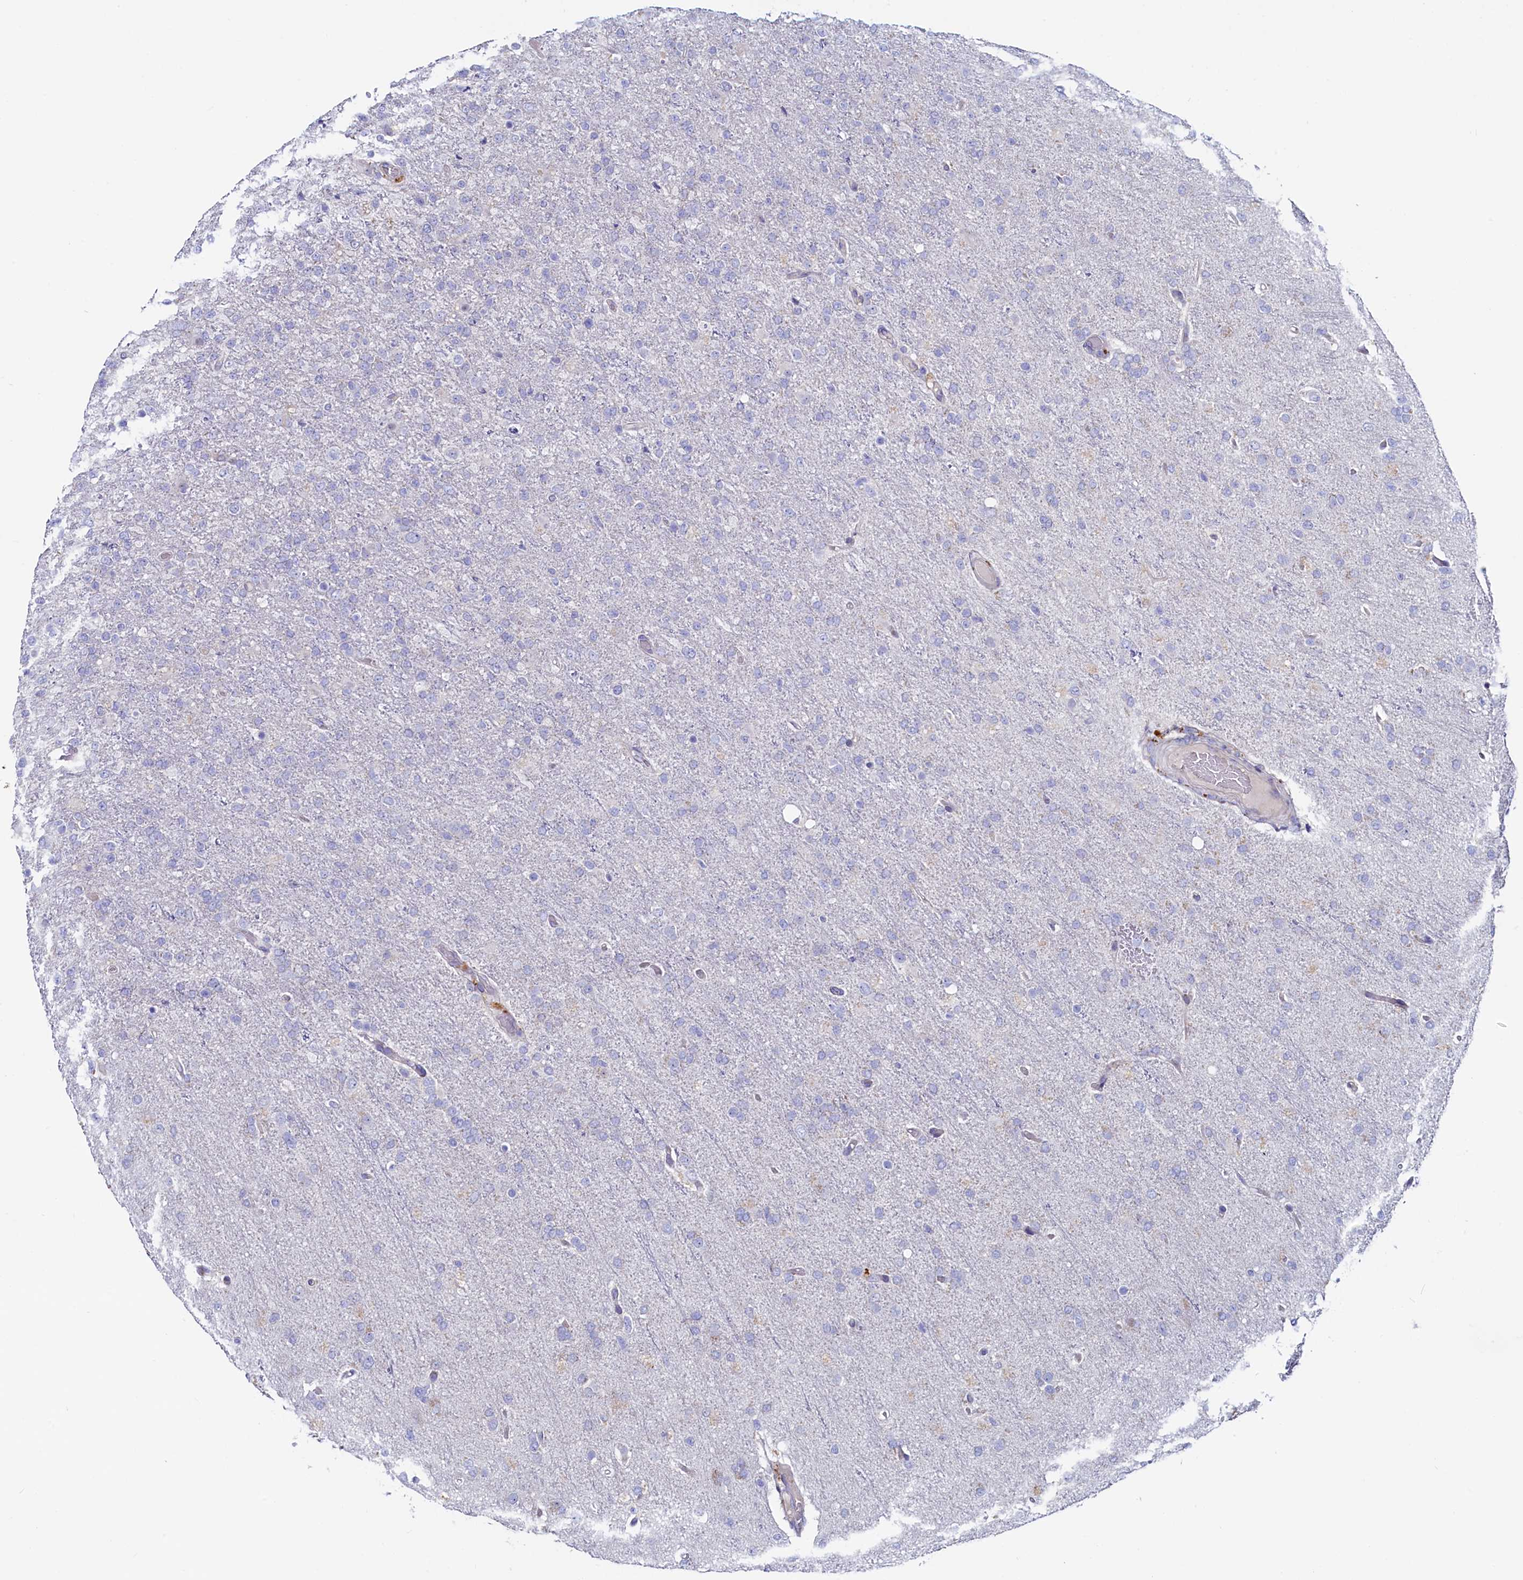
{"staining": {"intensity": "negative", "quantity": "none", "location": "none"}, "tissue": "glioma", "cell_type": "Tumor cells", "image_type": "cancer", "snomed": [{"axis": "morphology", "description": "Glioma, malignant, High grade"}, {"axis": "topography", "description": "Brain"}], "caption": "Immunohistochemistry photomicrograph of neoplastic tissue: glioma stained with DAB demonstrates no significant protein expression in tumor cells.", "gene": "ASTE1", "patient": {"sex": "female", "age": 74}}